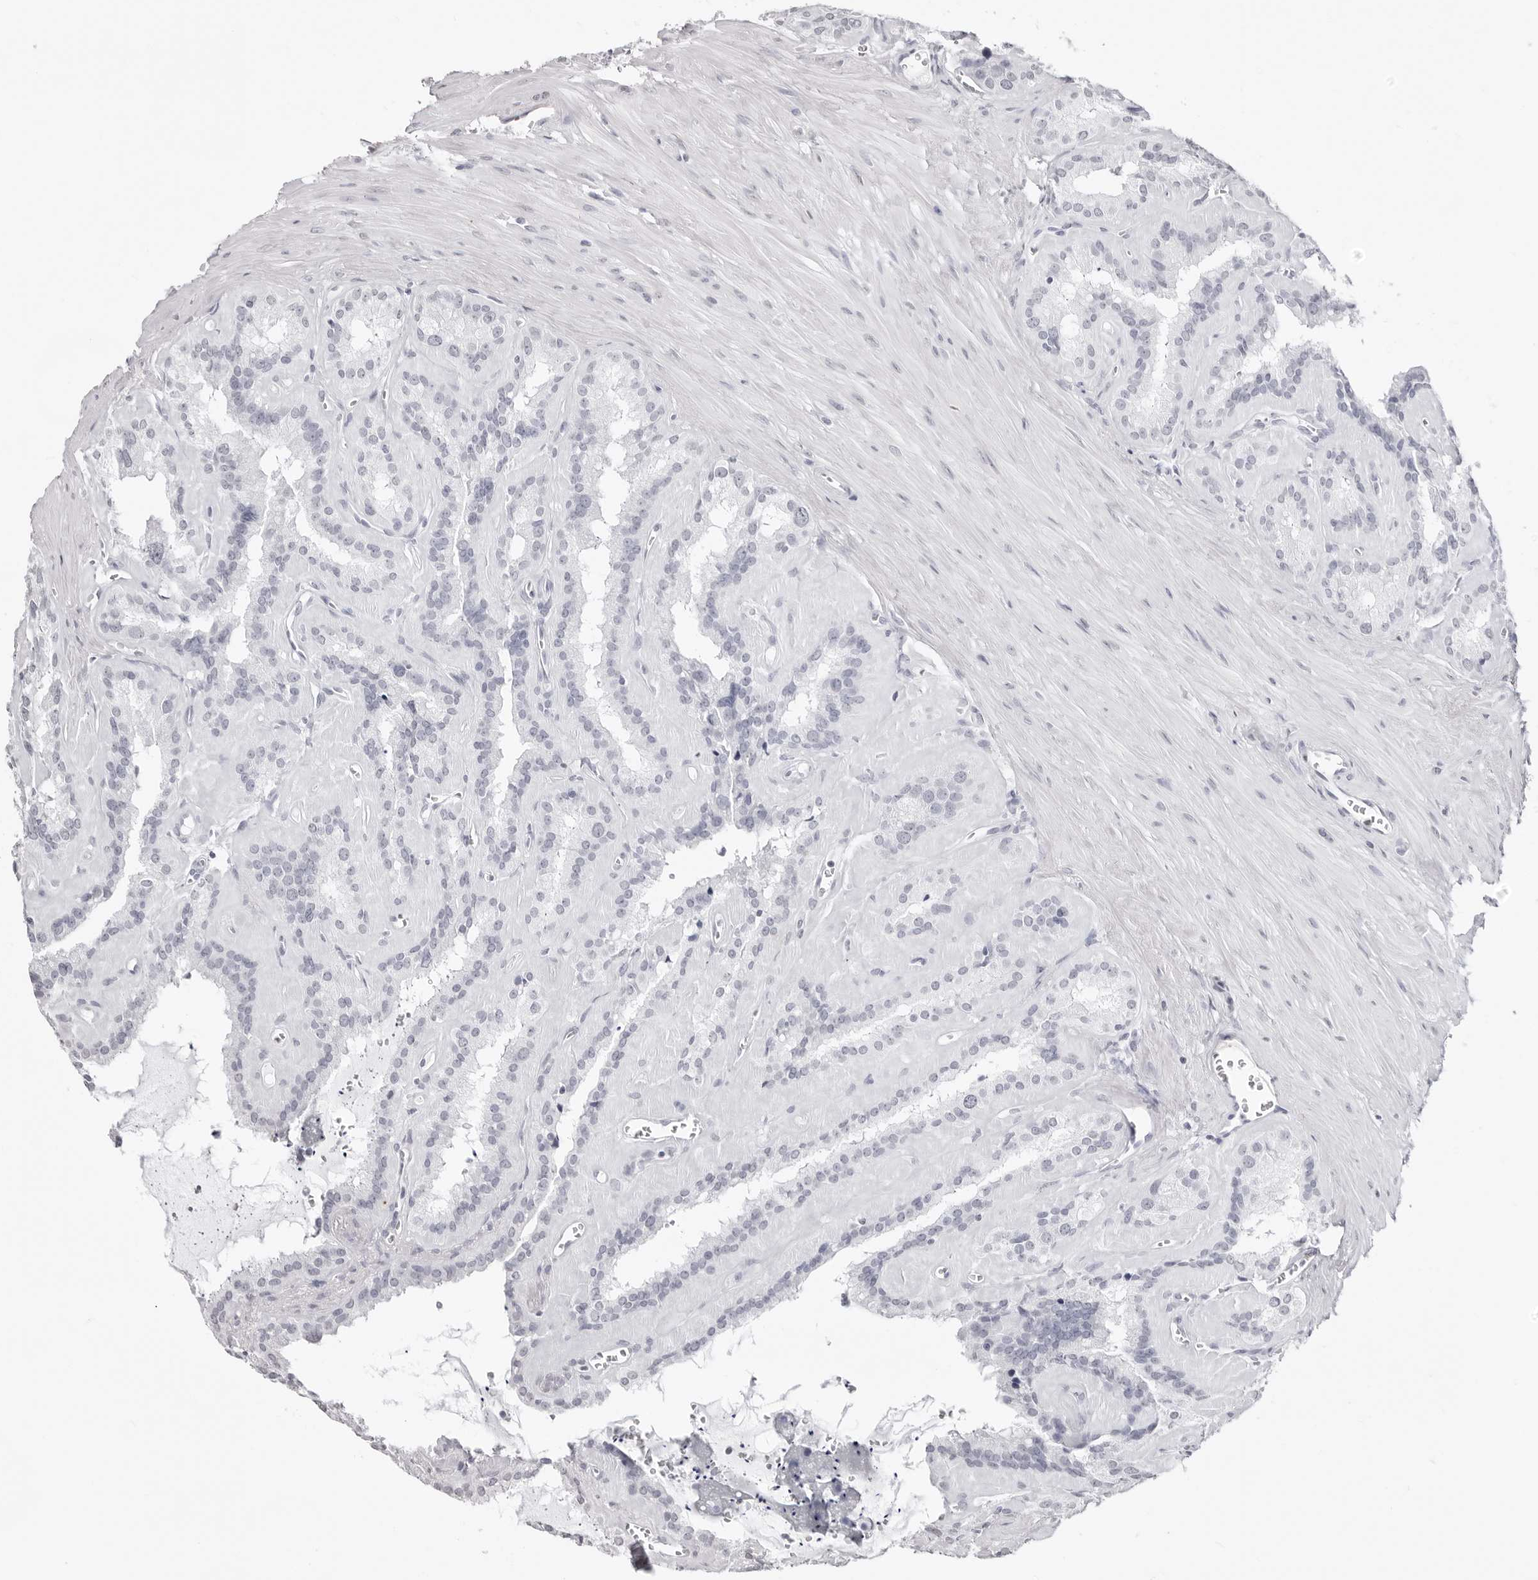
{"staining": {"intensity": "negative", "quantity": "none", "location": "none"}, "tissue": "seminal vesicle", "cell_type": "Glandular cells", "image_type": "normal", "snomed": [{"axis": "morphology", "description": "Normal tissue, NOS"}, {"axis": "topography", "description": "Prostate"}, {"axis": "topography", "description": "Seminal veicle"}], "caption": "Immunohistochemistry photomicrograph of benign human seminal vesicle stained for a protein (brown), which demonstrates no staining in glandular cells.", "gene": "CST5", "patient": {"sex": "male", "age": 59}}